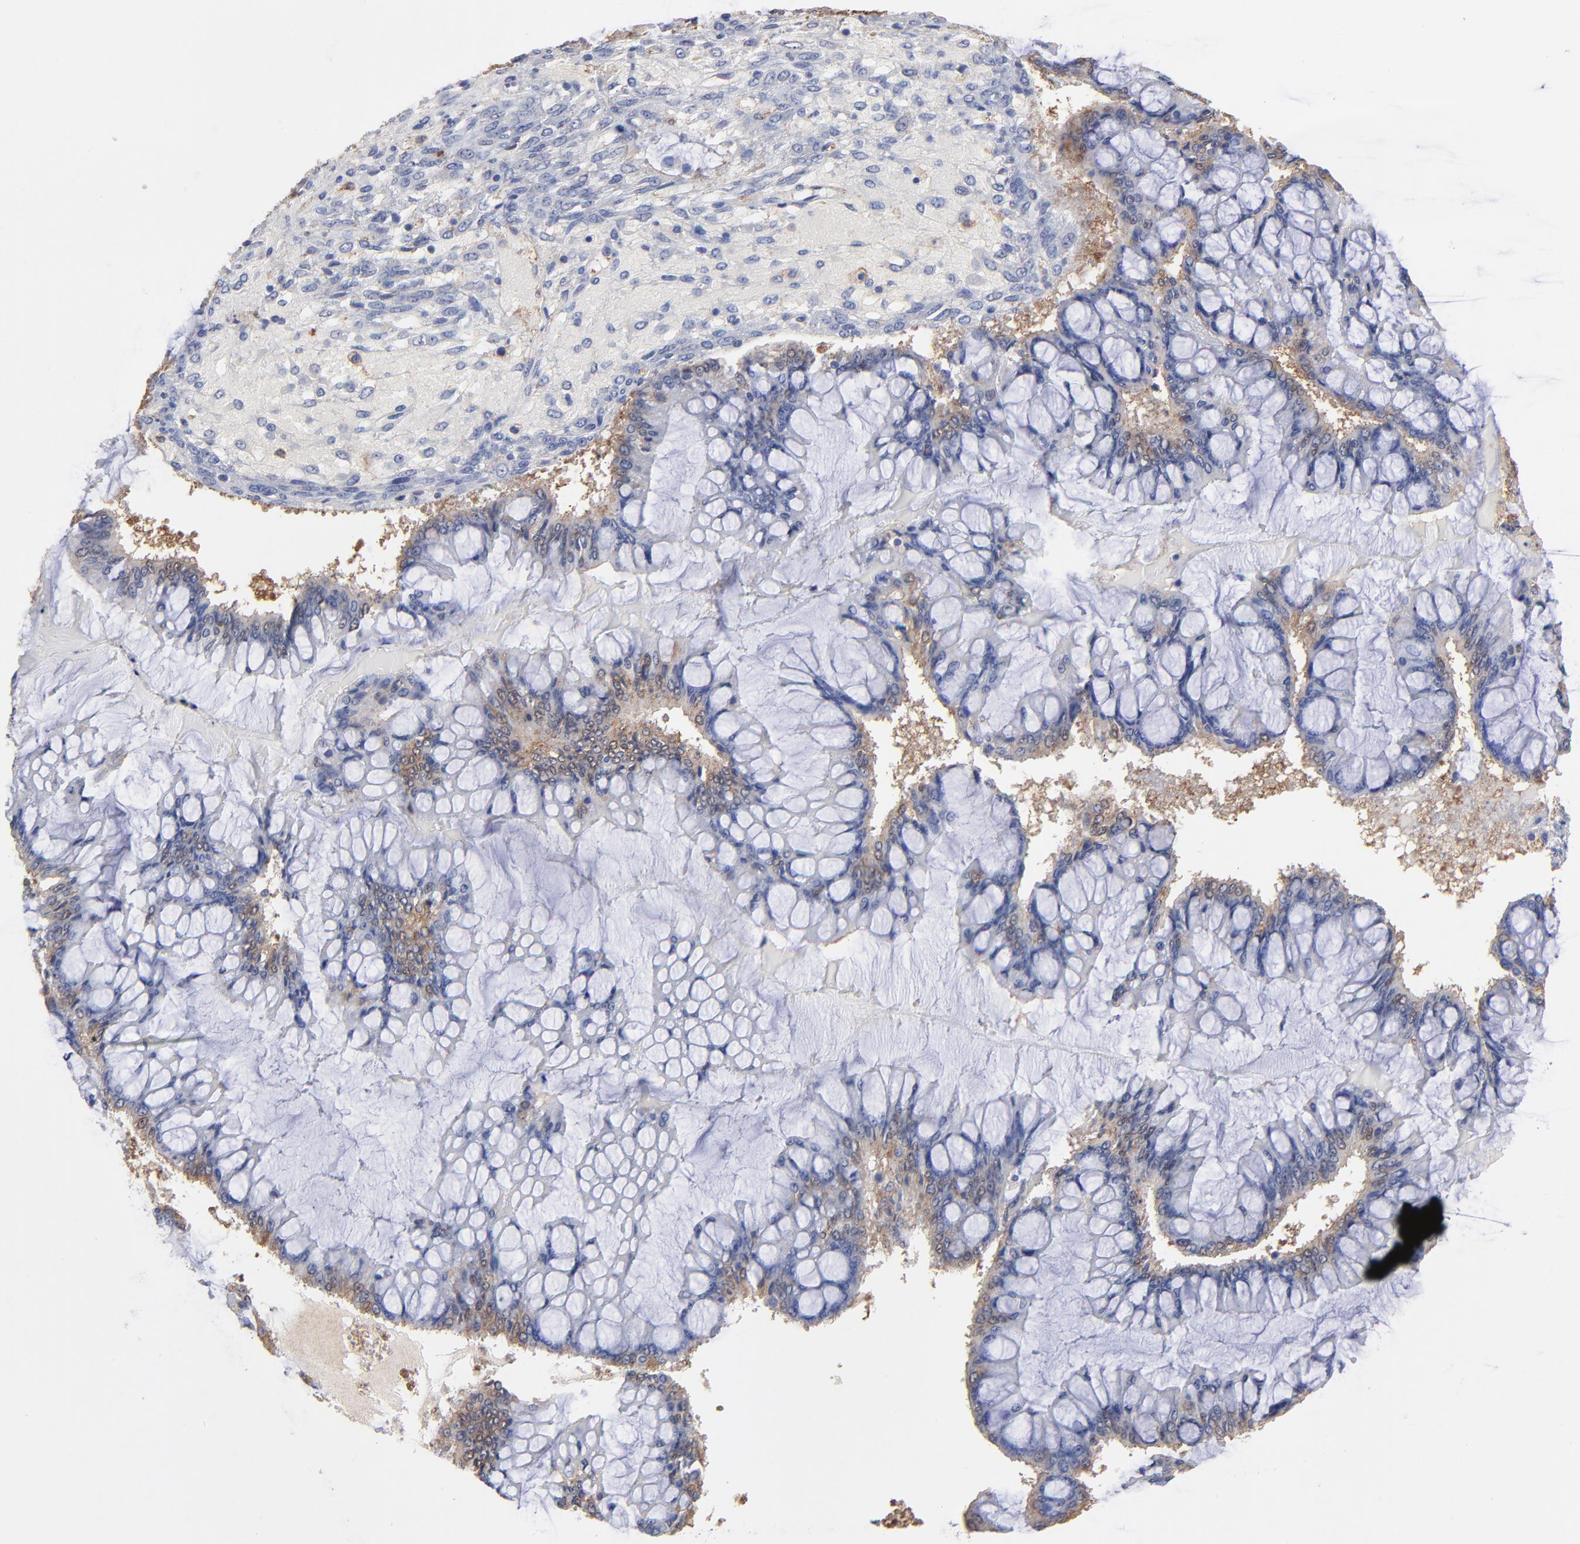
{"staining": {"intensity": "negative", "quantity": "none", "location": "none"}, "tissue": "ovarian cancer", "cell_type": "Tumor cells", "image_type": "cancer", "snomed": [{"axis": "morphology", "description": "Cystadenocarcinoma, mucinous, NOS"}, {"axis": "topography", "description": "Ovary"}], "caption": "Photomicrograph shows no protein positivity in tumor cells of mucinous cystadenocarcinoma (ovarian) tissue.", "gene": "ASL", "patient": {"sex": "female", "age": 73}}